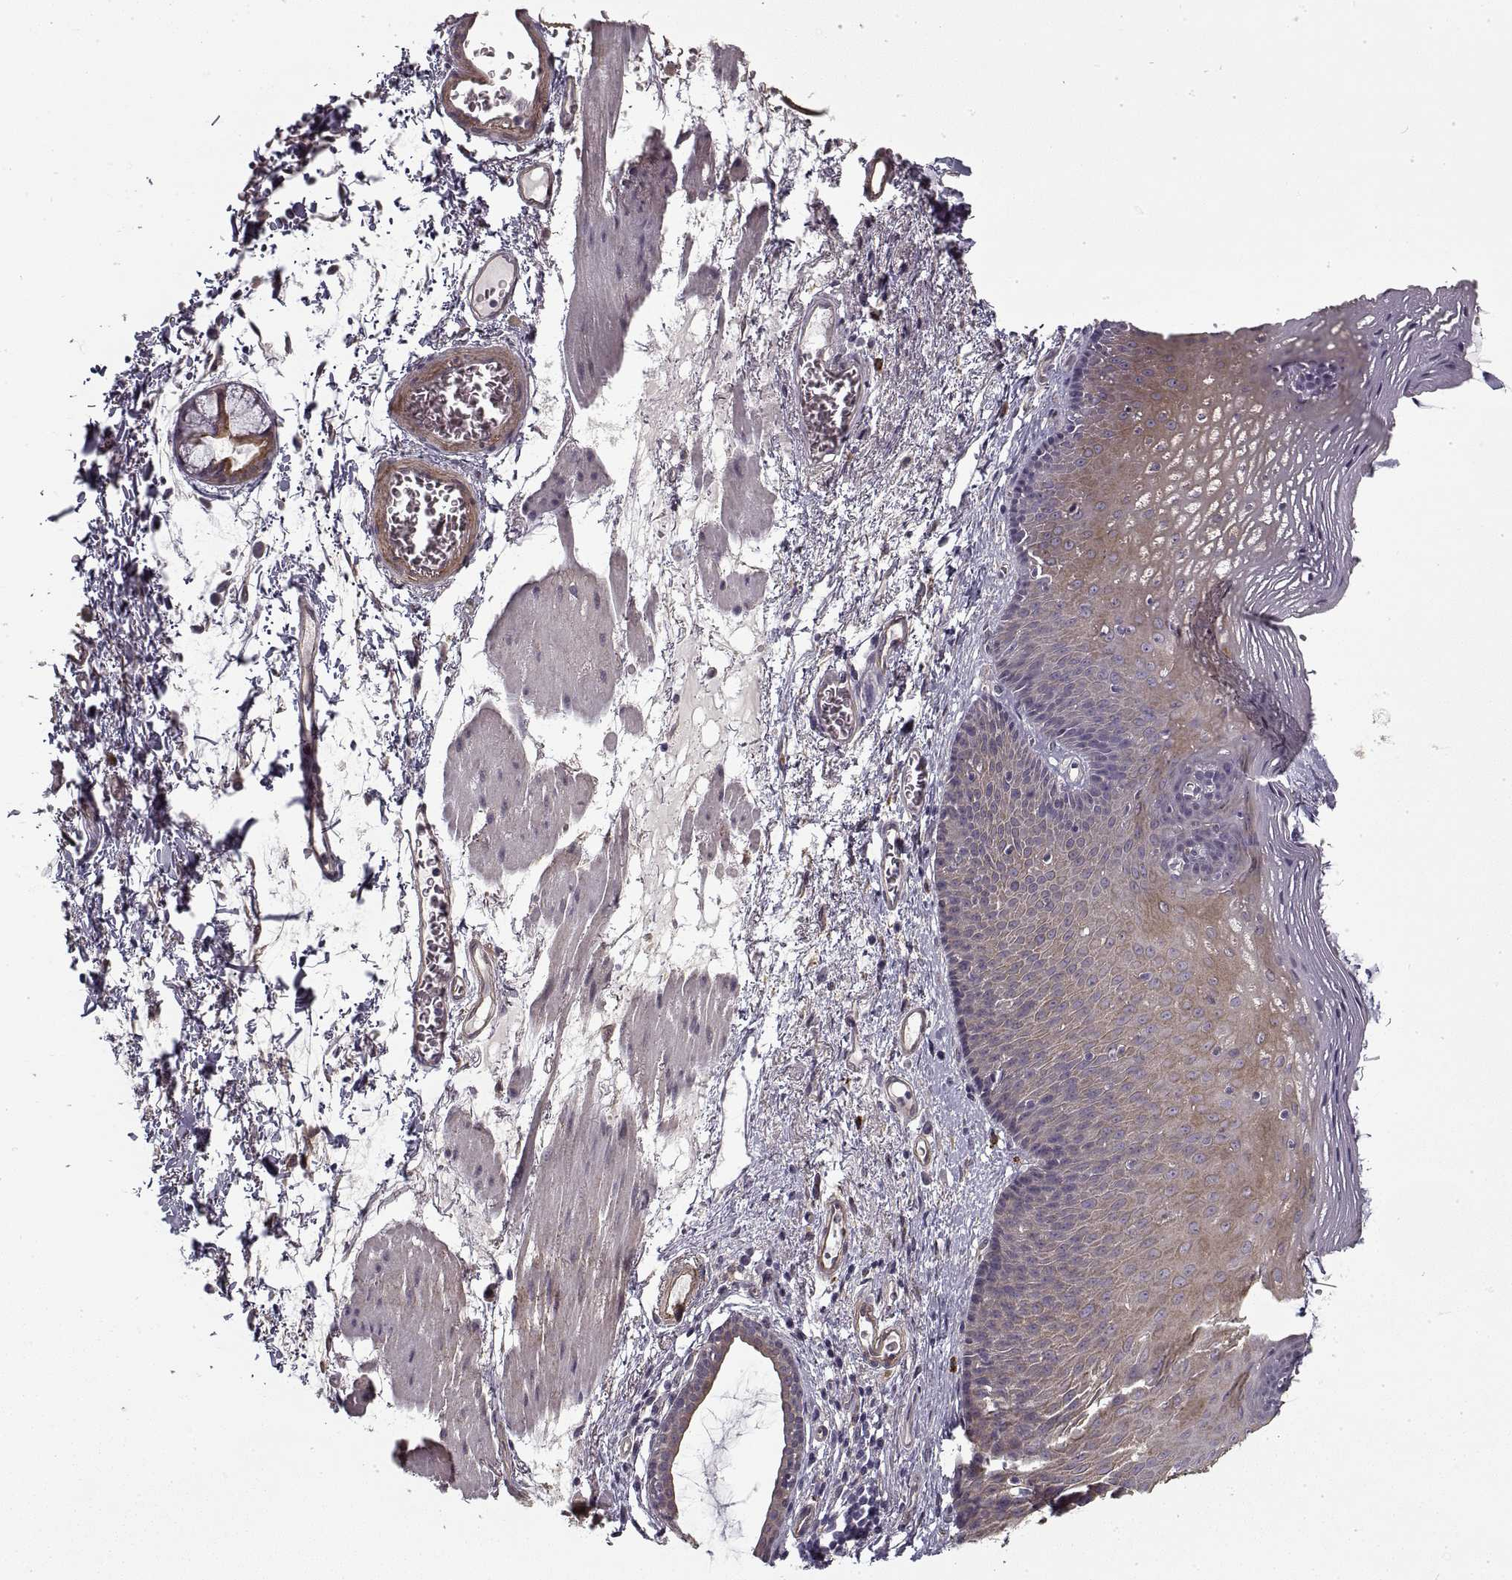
{"staining": {"intensity": "weak", "quantity": ">75%", "location": "cytoplasmic/membranous"}, "tissue": "esophagus", "cell_type": "Squamous epithelial cells", "image_type": "normal", "snomed": [{"axis": "morphology", "description": "Normal tissue, NOS"}, {"axis": "topography", "description": "Esophagus"}], "caption": "Protein analysis of normal esophagus demonstrates weak cytoplasmic/membranous expression in about >75% of squamous epithelial cells.", "gene": "LAMB2", "patient": {"sex": "male", "age": 76}}